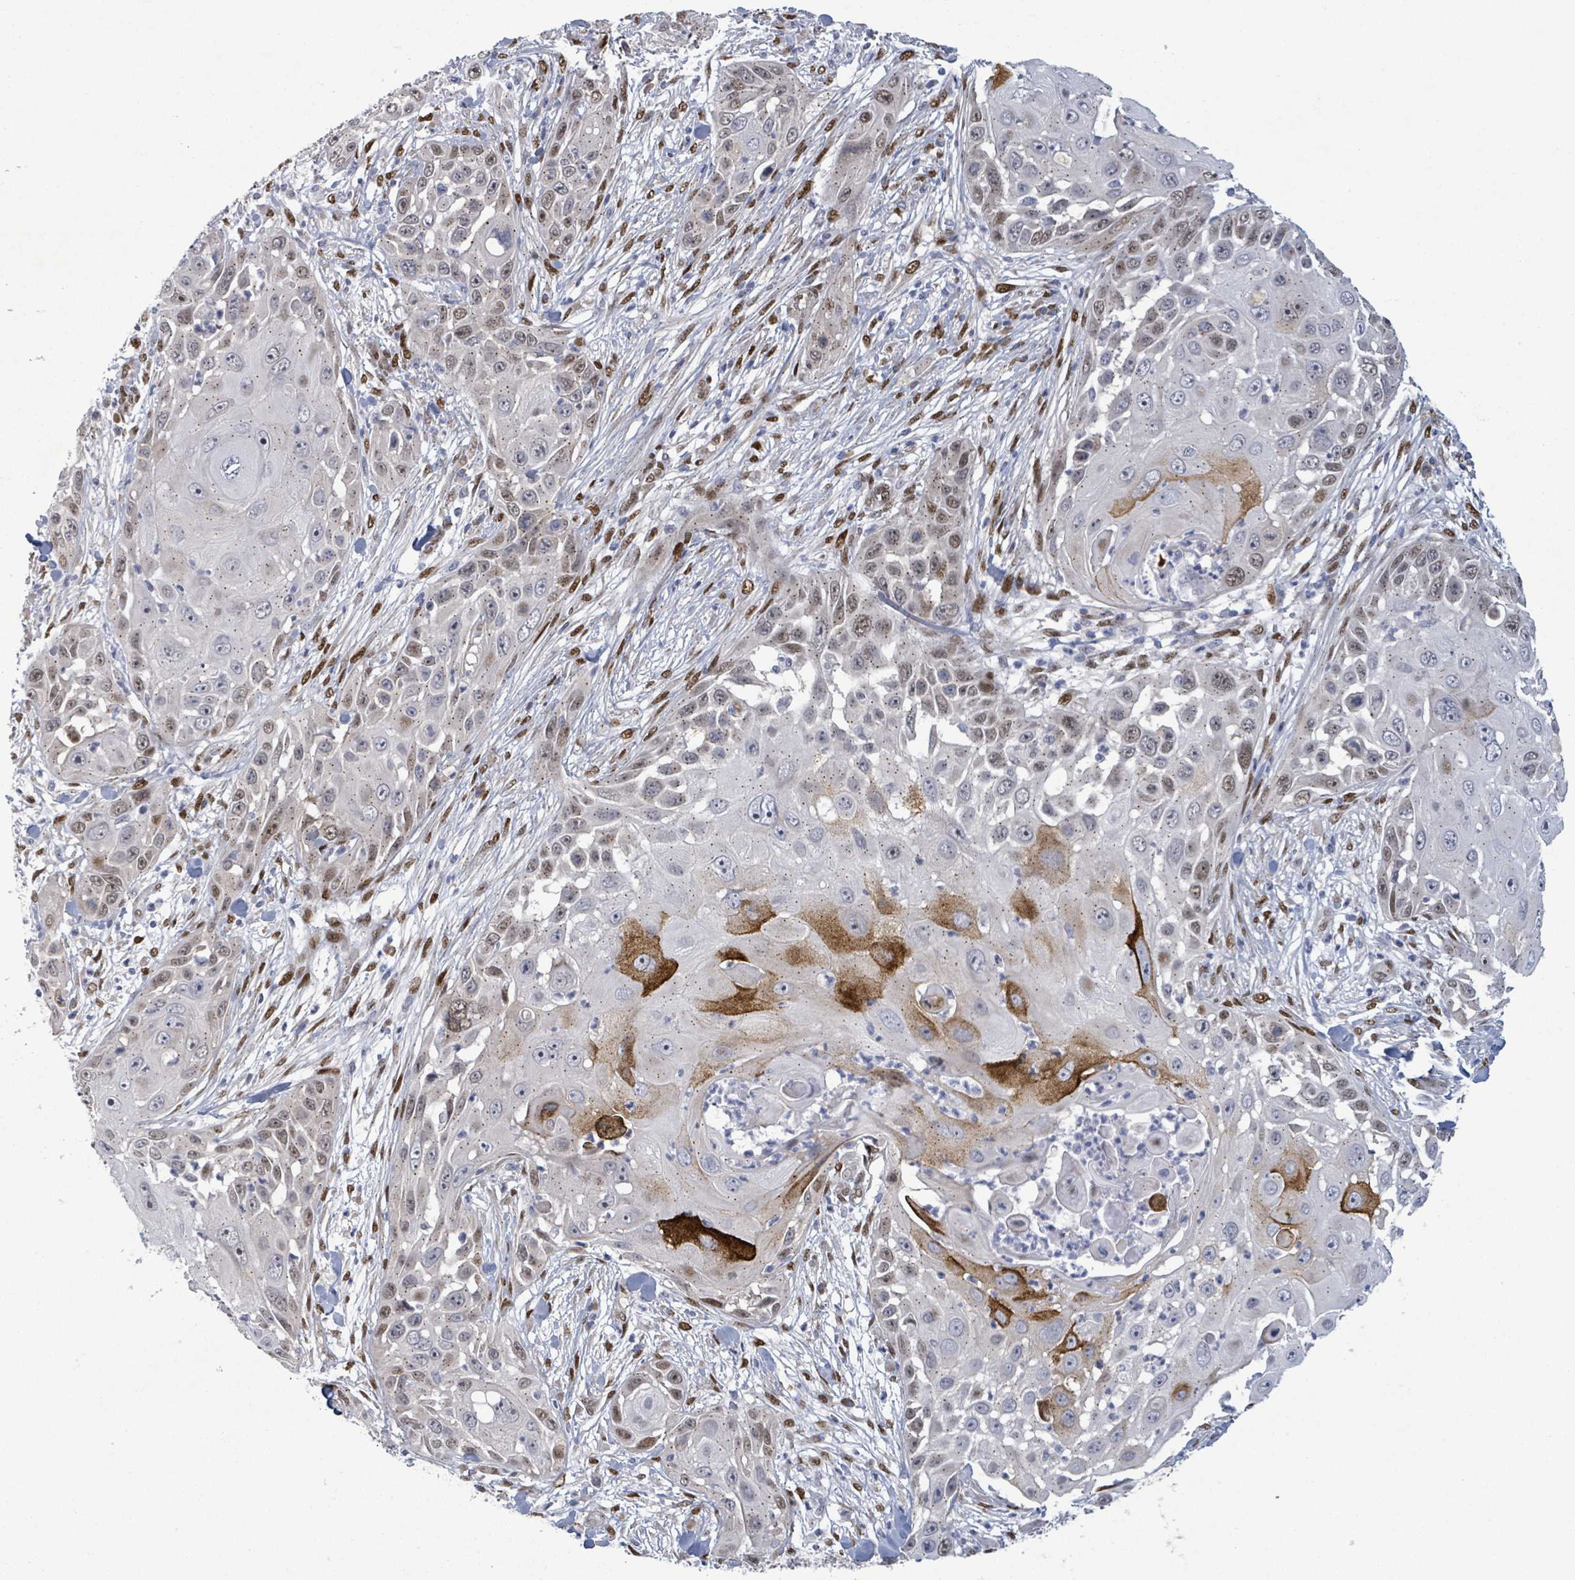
{"staining": {"intensity": "strong", "quantity": "<25%", "location": "cytoplasmic/membranous,nuclear"}, "tissue": "skin cancer", "cell_type": "Tumor cells", "image_type": "cancer", "snomed": [{"axis": "morphology", "description": "Squamous cell carcinoma, NOS"}, {"axis": "topography", "description": "Skin"}], "caption": "Immunohistochemistry (IHC) (DAB) staining of human skin cancer (squamous cell carcinoma) reveals strong cytoplasmic/membranous and nuclear protein staining in approximately <25% of tumor cells. (DAB IHC, brown staining for protein, blue staining for nuclei).", "gene": "TUSC1", "patient": {"sex": "female", "age": 44}}